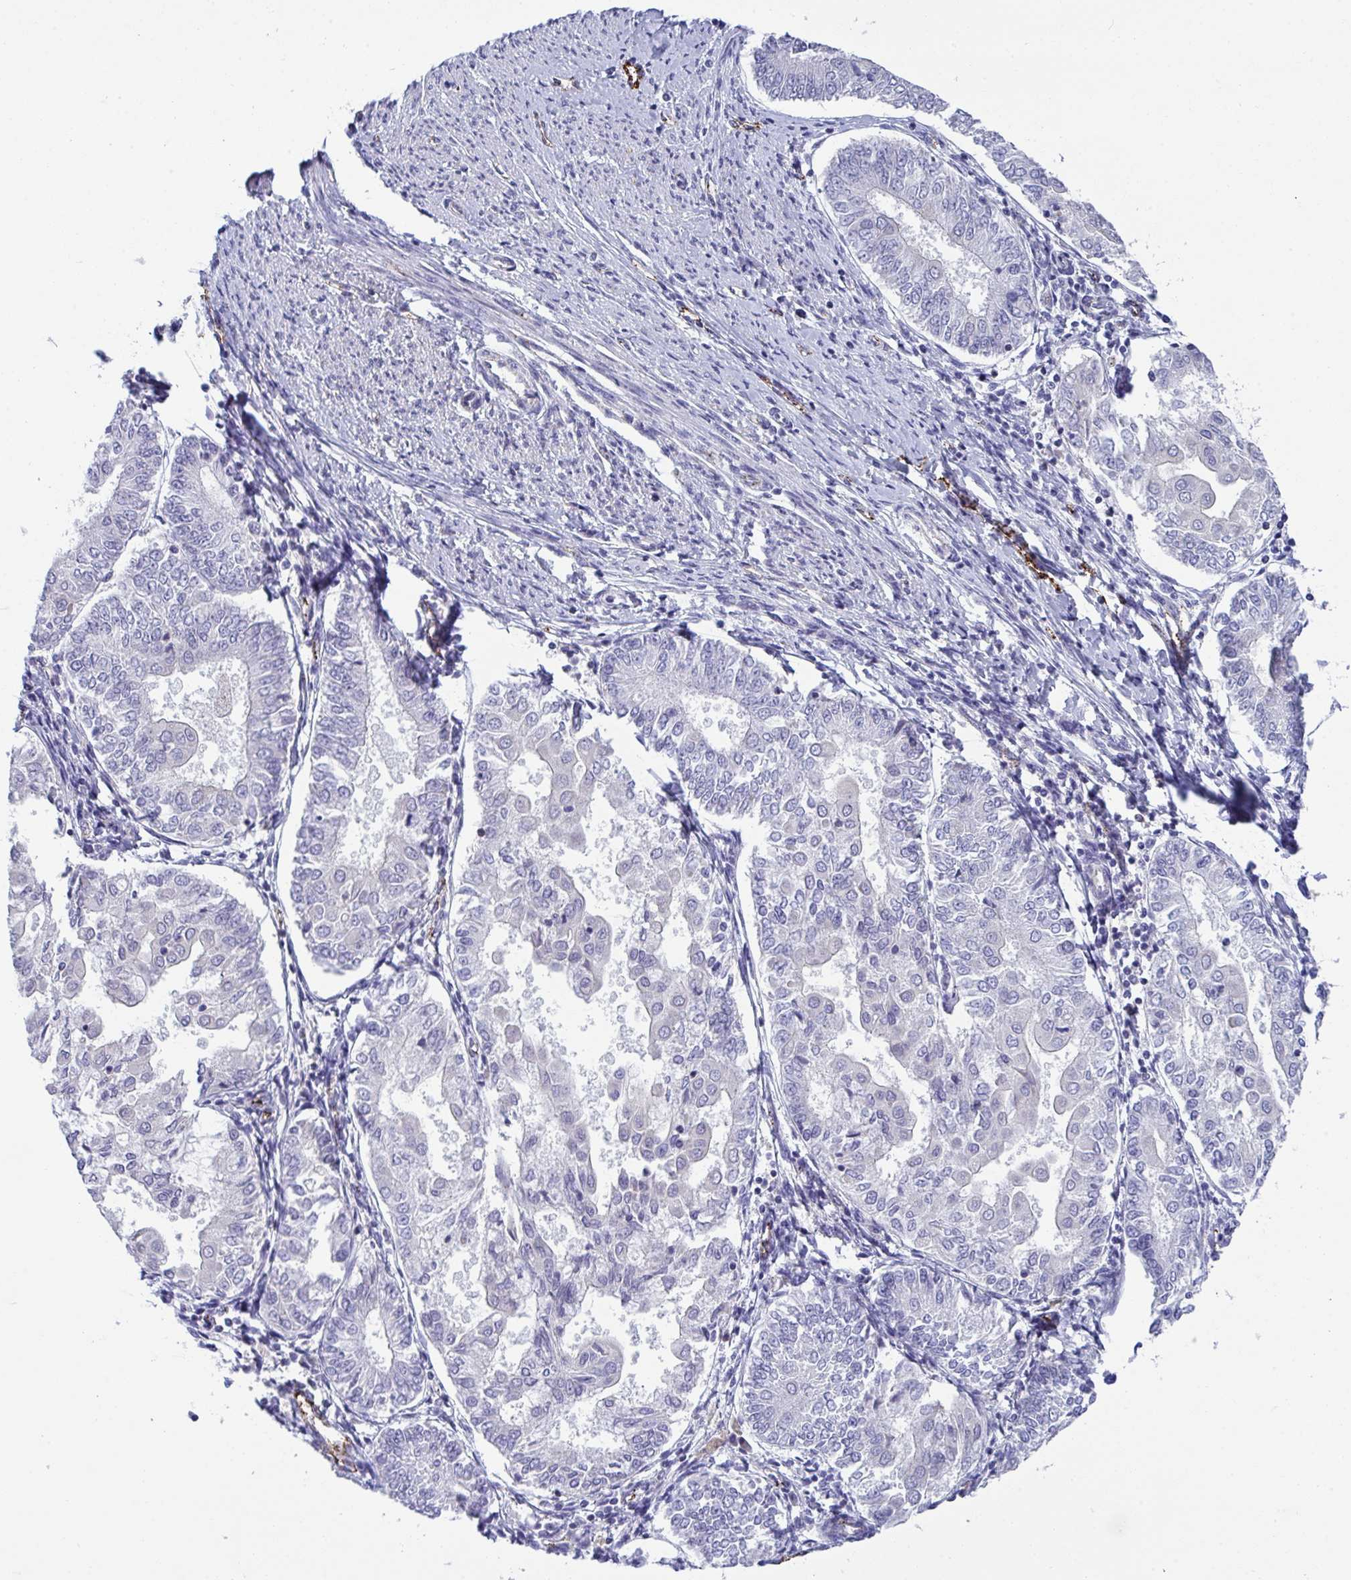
{"staining": {"intensity": "negative", "quantity": "none", "location": "none"}, "tissue": "endometrial cancer", "cell_type": "Tumor cells", "image_type": "cancer", "snomed": [{"axis": "morphology", "description": "Adenocarcinoma, NOS"}, {"axis": "topography", "description": "Endometrium"}], "caption": "A high-resolution histopathology image shows immunohistochemistry (IHC) staining of endometrial cancer, which reveals no significant expression in tumor cells. Nuclei are stained in blue.", "gene": "TOR1AIP2", "patient": {"sex": "female", "age": 68}}